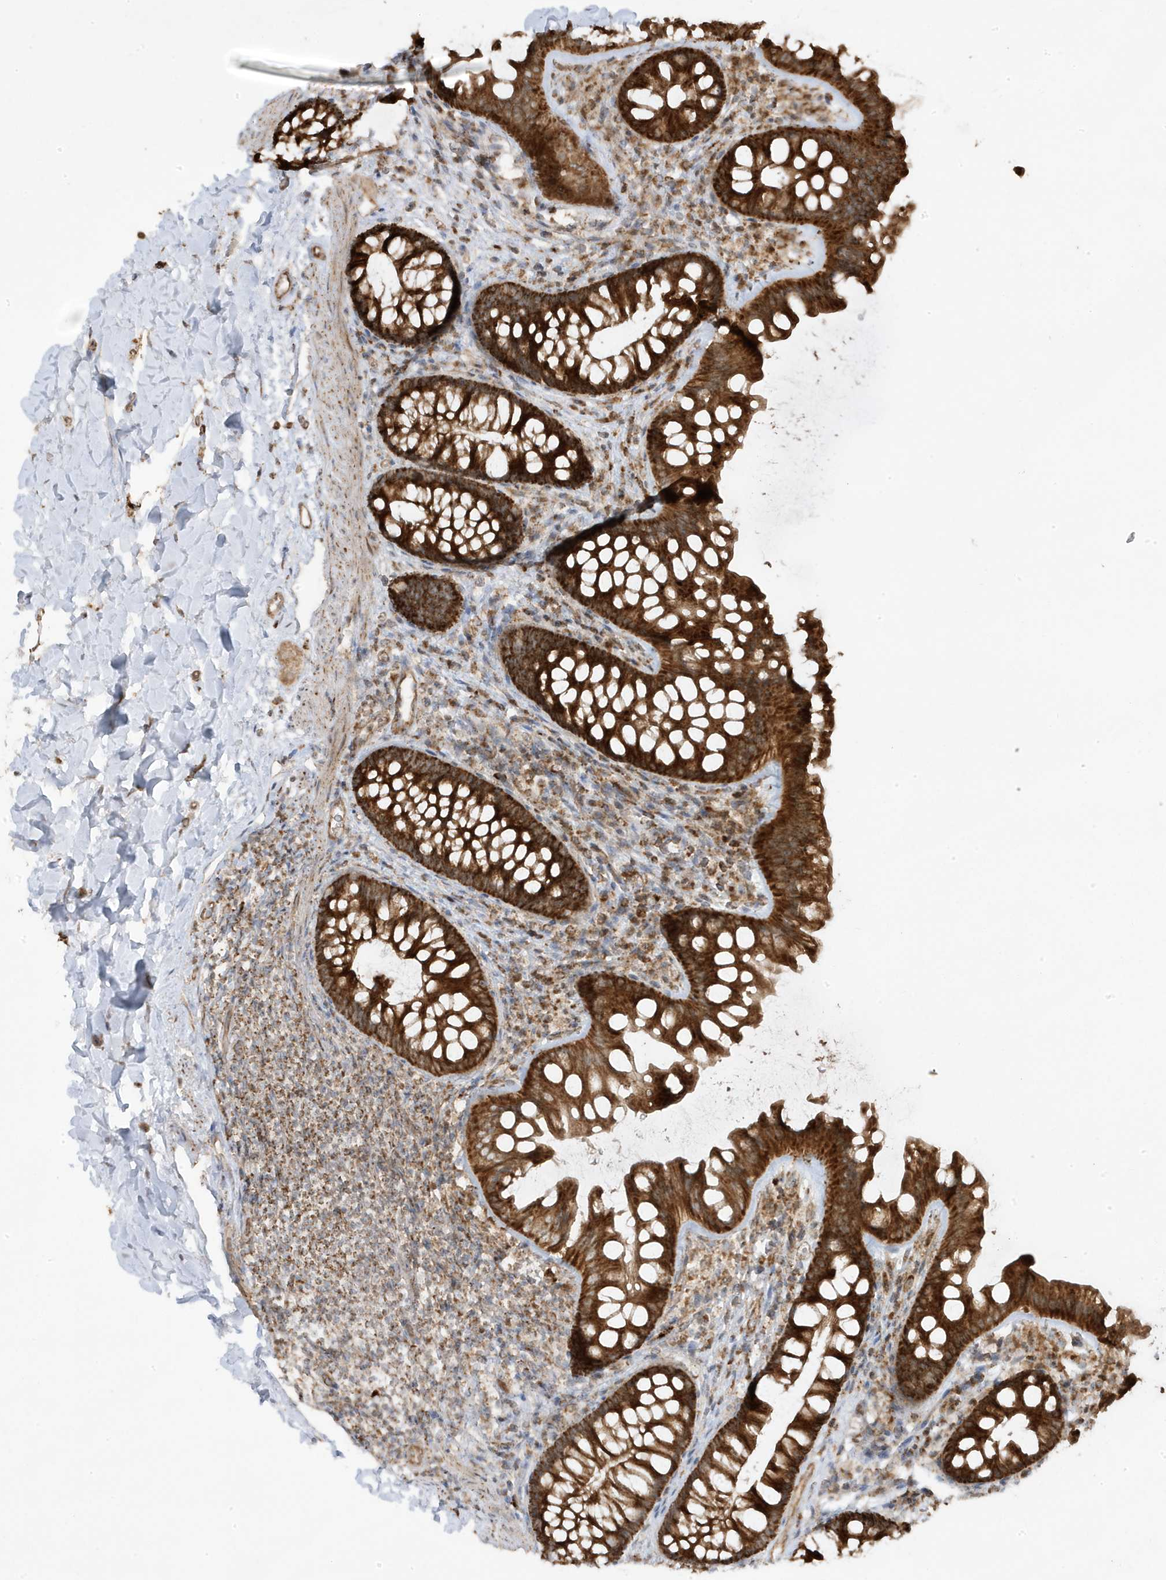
{"staining": {"intensity": "moderate", "quantity": ">75%", "location": "cytoplasmic/membranous"}, "tissue": "colon", "cell_type": "Endothelial cells", "image_type": "normal", "snomed": [{"axis": "morphology", "description": "Normal tissue, NOS"}, {"axis": "topography", "description": "Colon"}], "caption": "Human colon stained for a protein (brown) demonstrates moderate cytoplasmic/membranous positive positivity in about >75% of endothelial cells.", "gene": "CLUAP1", "patient": {"sex": "female", "age": 62}}